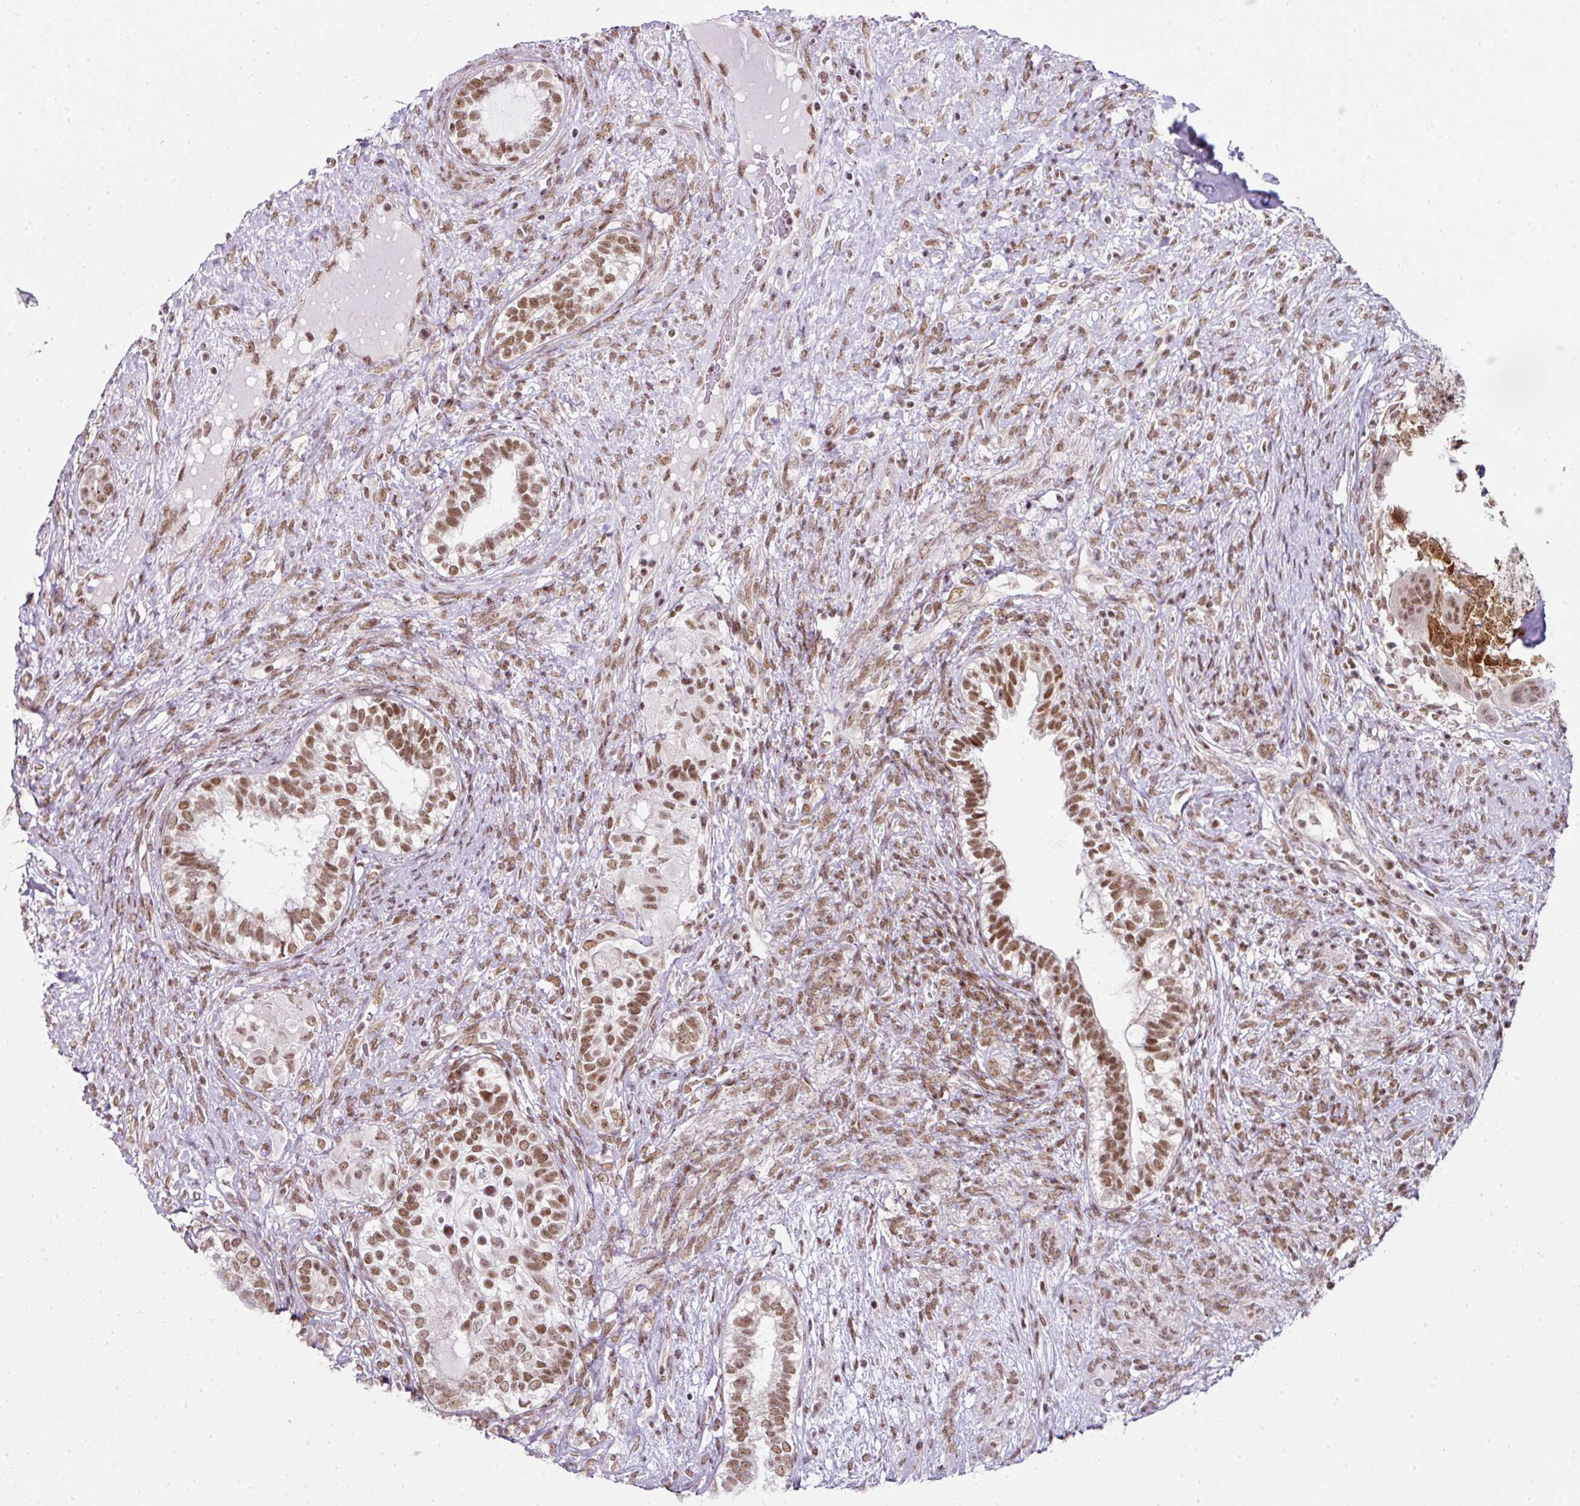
{"staining": {"intensity": "moderate", "quantity": ">75%", "location": "nuclear"}, "tissue": "testis cancer", "cell_type": "Tumor cells", "image_type": "cancer", "snomed": [{"axis": "morphology", "description": "Seminoma, NOS"}, {"axis": "morphology", "description": "Carcinoma, Embryonal, NOS"}, {"axis": "topography", "description": "Testis"}], "caption": "Testis cancer (embryonal carcinoma) stained with immunohistochemistry exhibits moderate nuclear staining in approximately >75% of tumor cells. The protein of interest is shown in brown color, while the nuclei are stained blue.", "gene": "NFYA", "patient": {"sex": "male", "age": 41}}